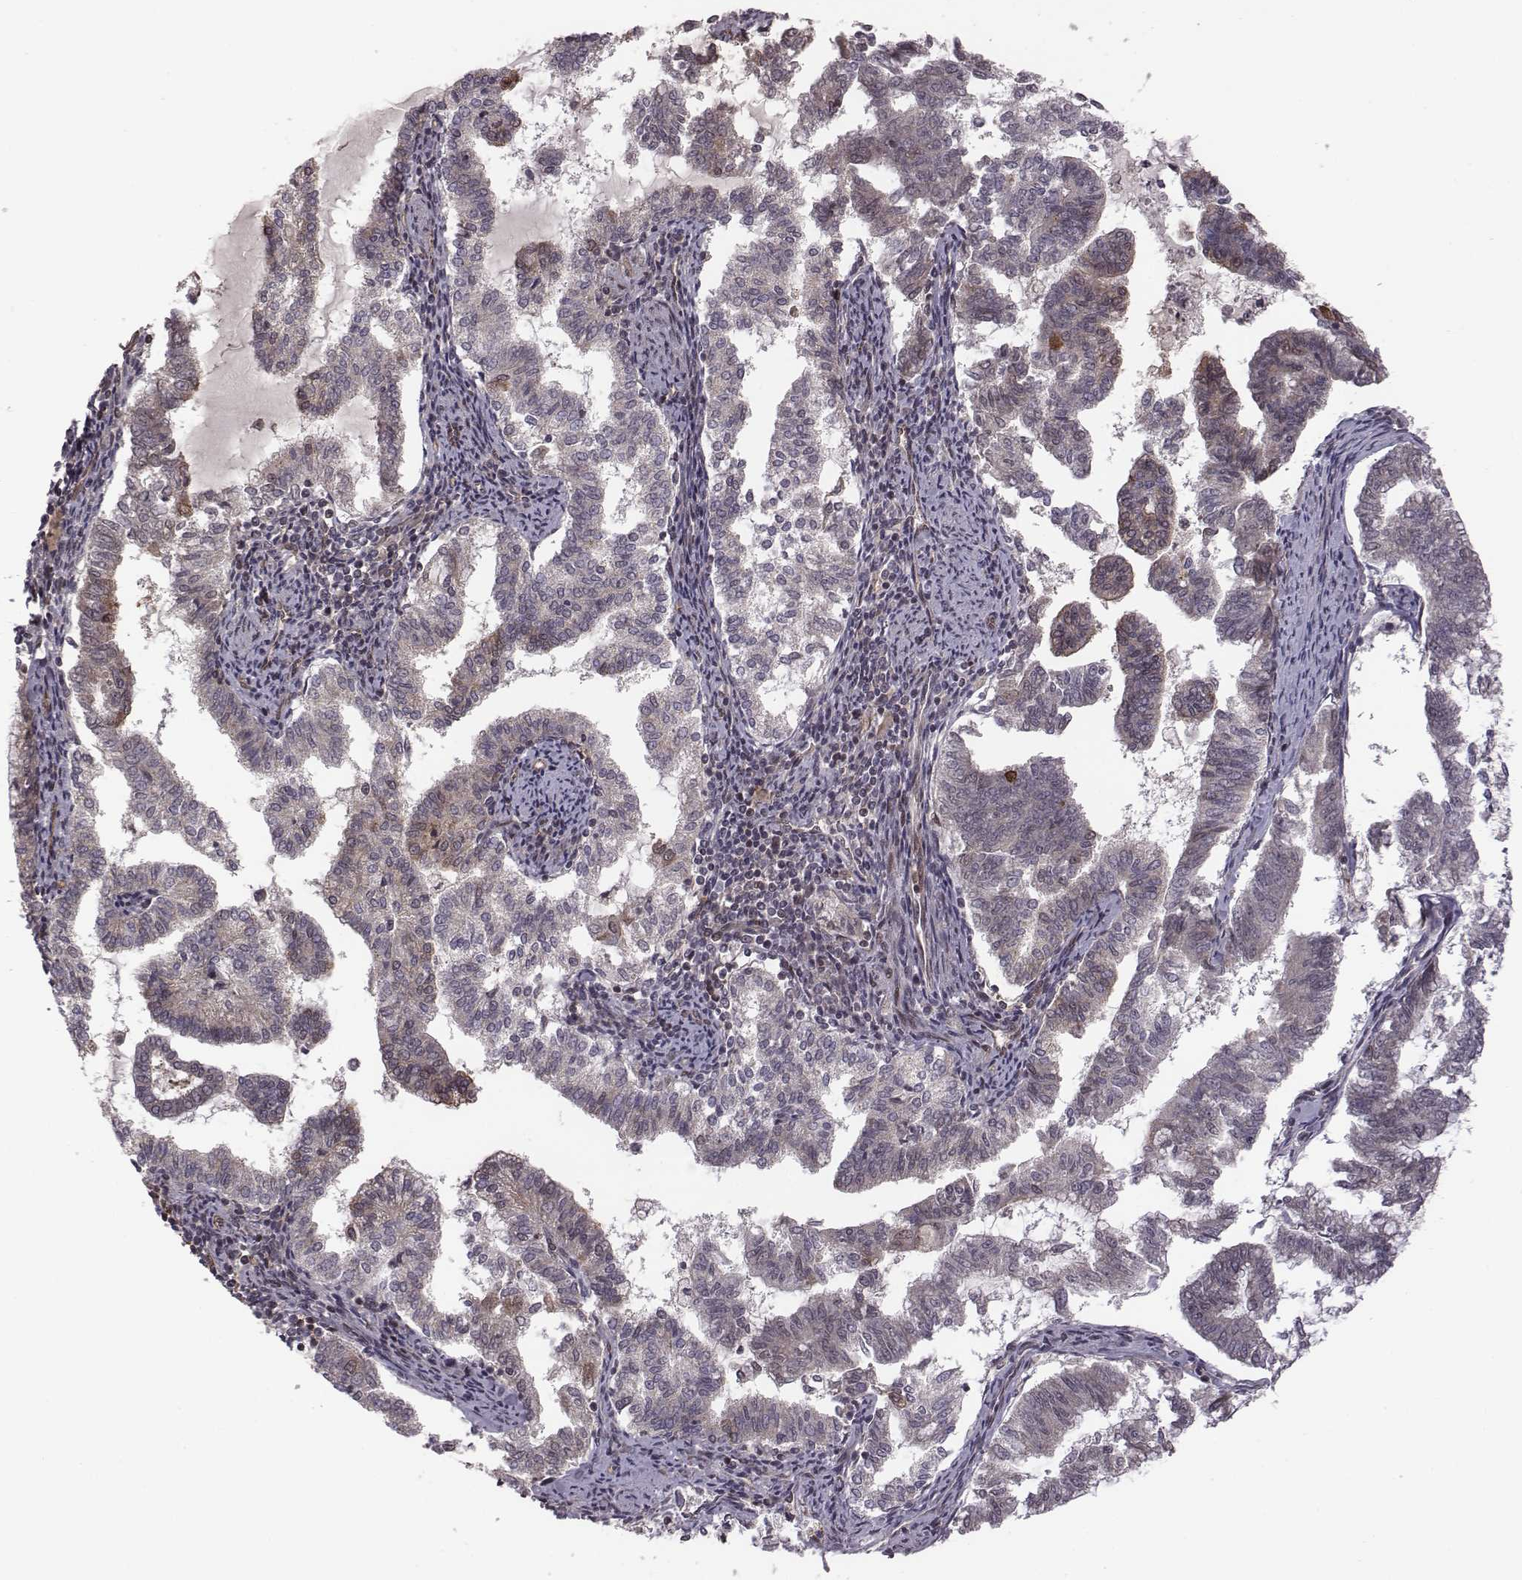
{"staining": {"intensity": "negative", "quantity": "none", "location": "none"}, "tissue": "endometrial cancer", "cell_type": "Tumor cells", "image_type": "cancer", "snomed": [{"axis": "morphology", "description": "Adenocarcinoma, NOS"}, {"axis": "topography", "description": "Endometrium"}], "caption": "Tumor cells show no significant protein positivity in endometrial adenocarcinoma.", "gene": "RPL3", "patient": {"sex": "female", "age": 79}}